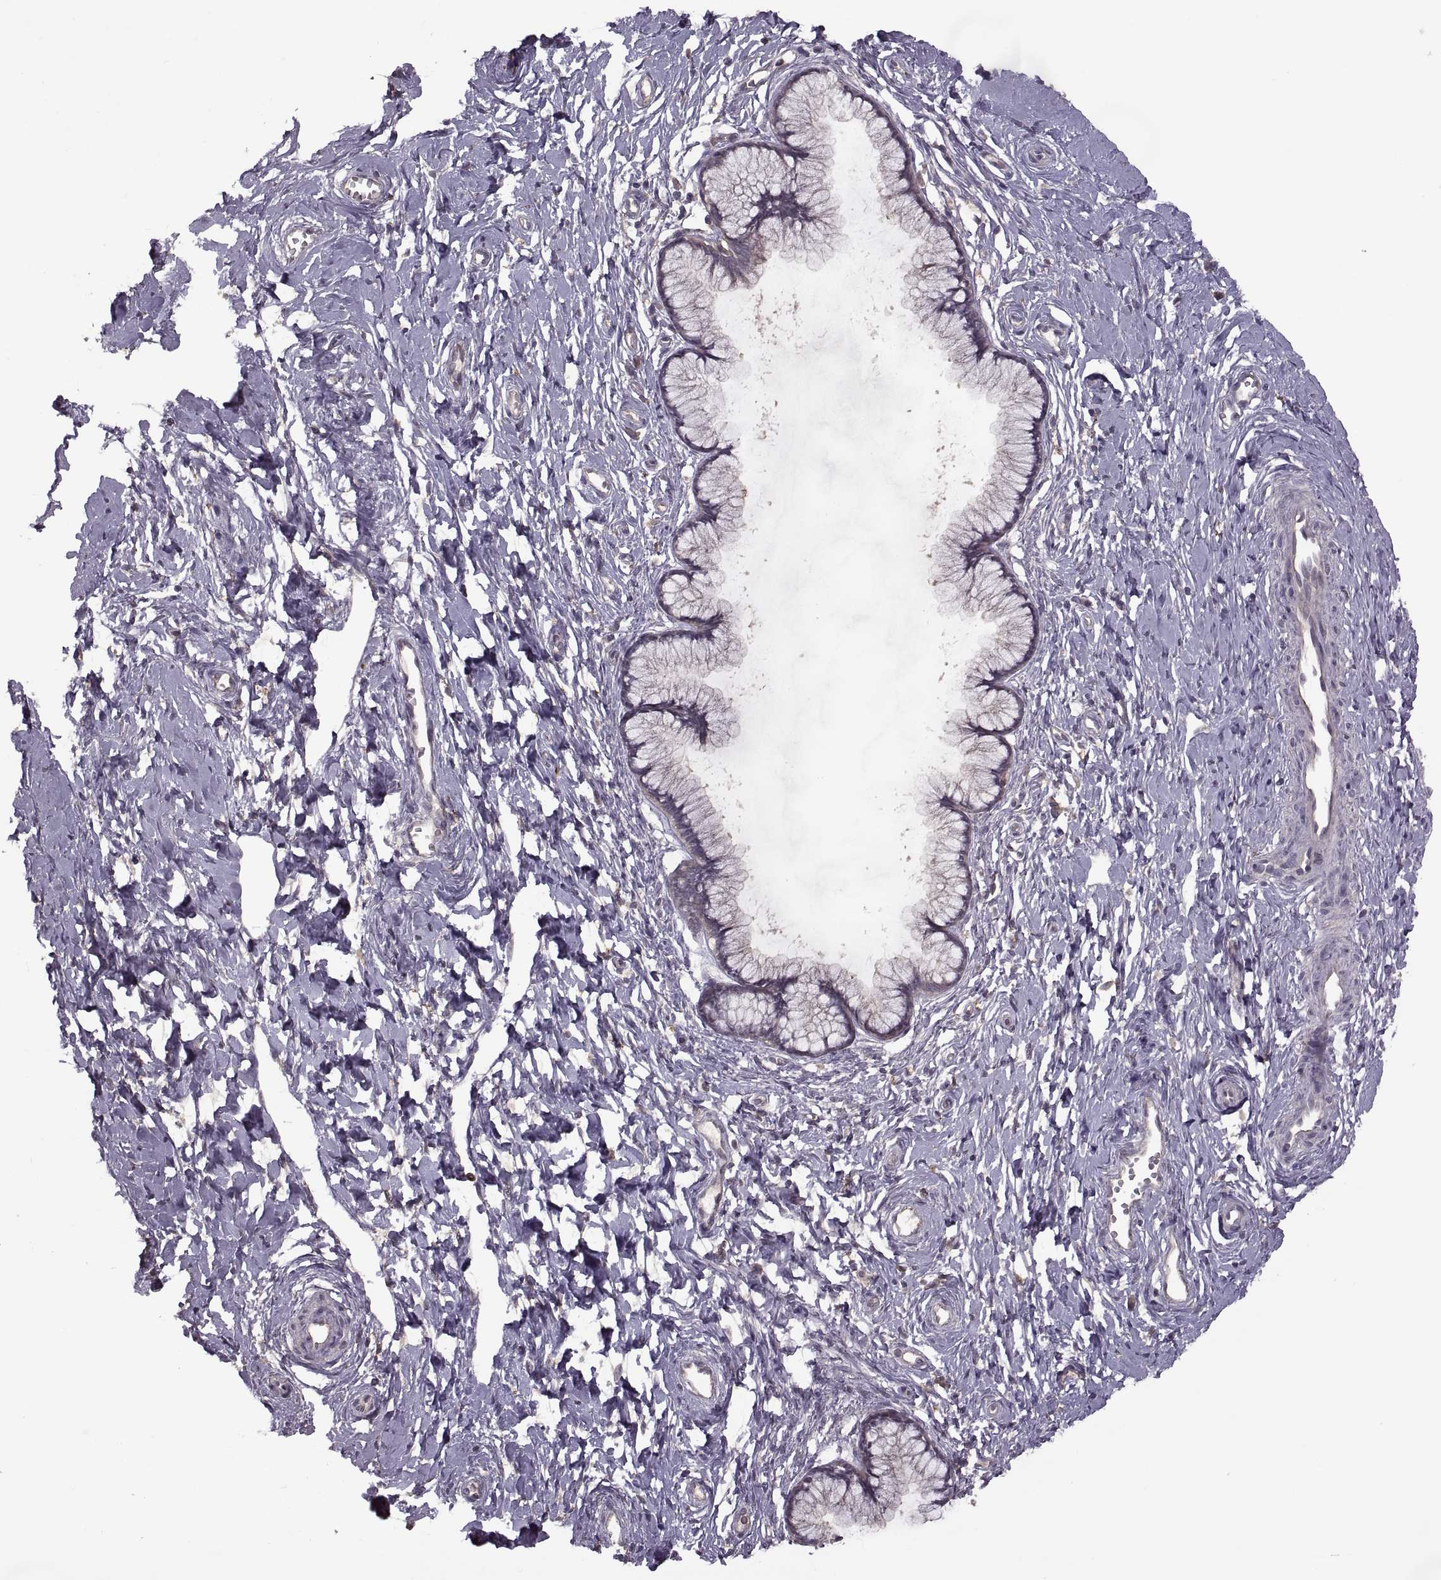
{"staining": {"intensity": "negative", "quantity": "none", "location": "none"}, "tissue": "cervix", "cell_type": "Glandular cells", "image_type": "normal", "snomed": [{"axis": "morphology", "description": "Normal tissue, NOS"}, {"axis": "topography", "description": "Cervix"}], "caption": "This histopathology image is of benign cervix stained with IHC to label a protein in brown with the nuclei are counter-stained blue. There is no staining in glandular cells. The staining is performed using DAB (3,3'-diaminobenzidine) brown chromogen with nuclei counter-stained in using hematoxylin.", "gene": "PIERCE1", "patient": {"sex": "female", "age": 40}}